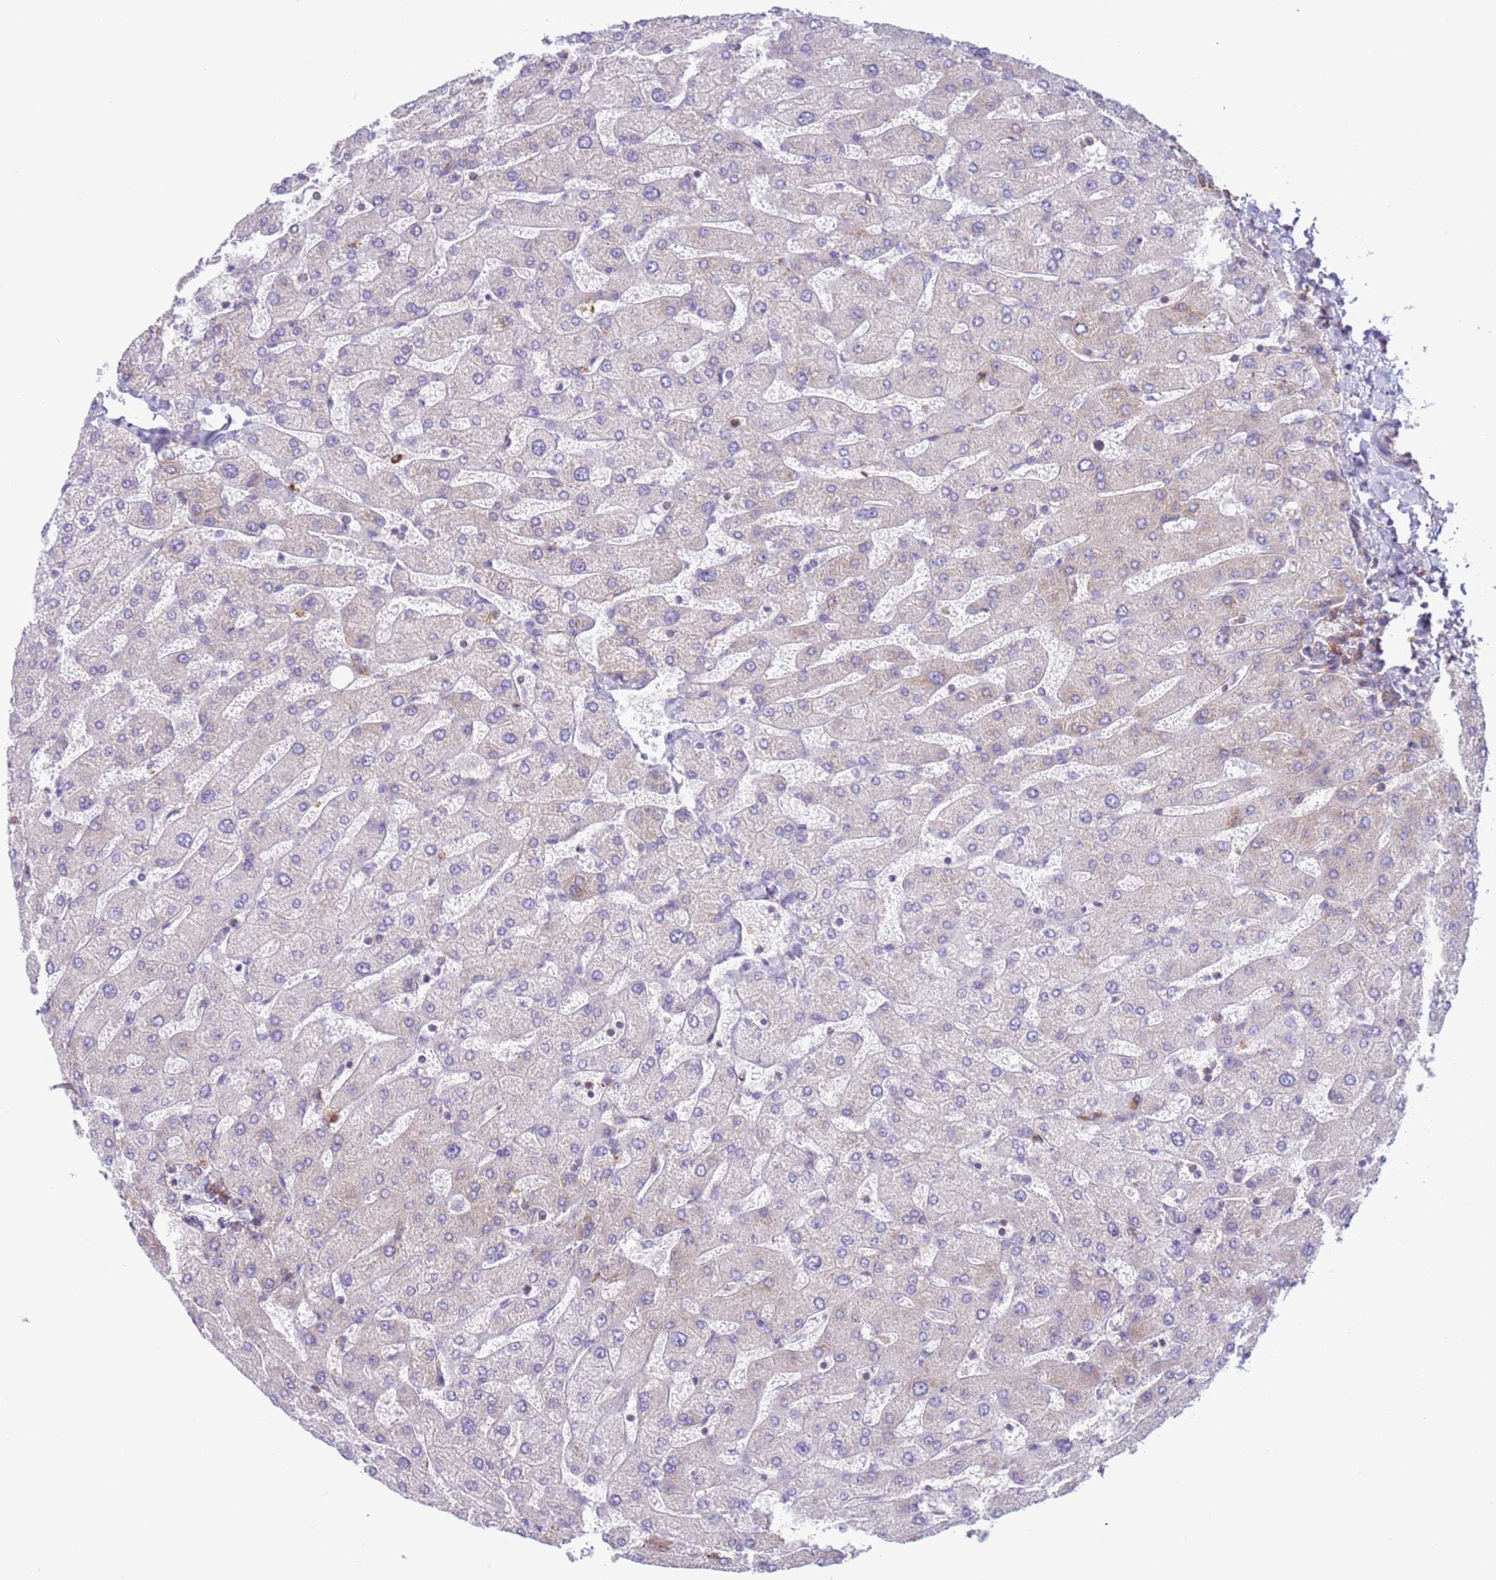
{"staining": {"intensity": "negative", "quantity": "none", "location": "none"}, "tissue": "liver", "cell_type": "Cholangiocytes", "image_type": "normal", "snomed": [{"axis": "morphology", "description": "Normal tissue, NOS"}, {"axis": "topography", "description": "Liver"}], "caption": "Liver stained for a protein using immunohistochemistry demonstrates no positivity cholangiocytes.", "gene": "VARS1", "patient": {"sex": "male", "age": 55}}